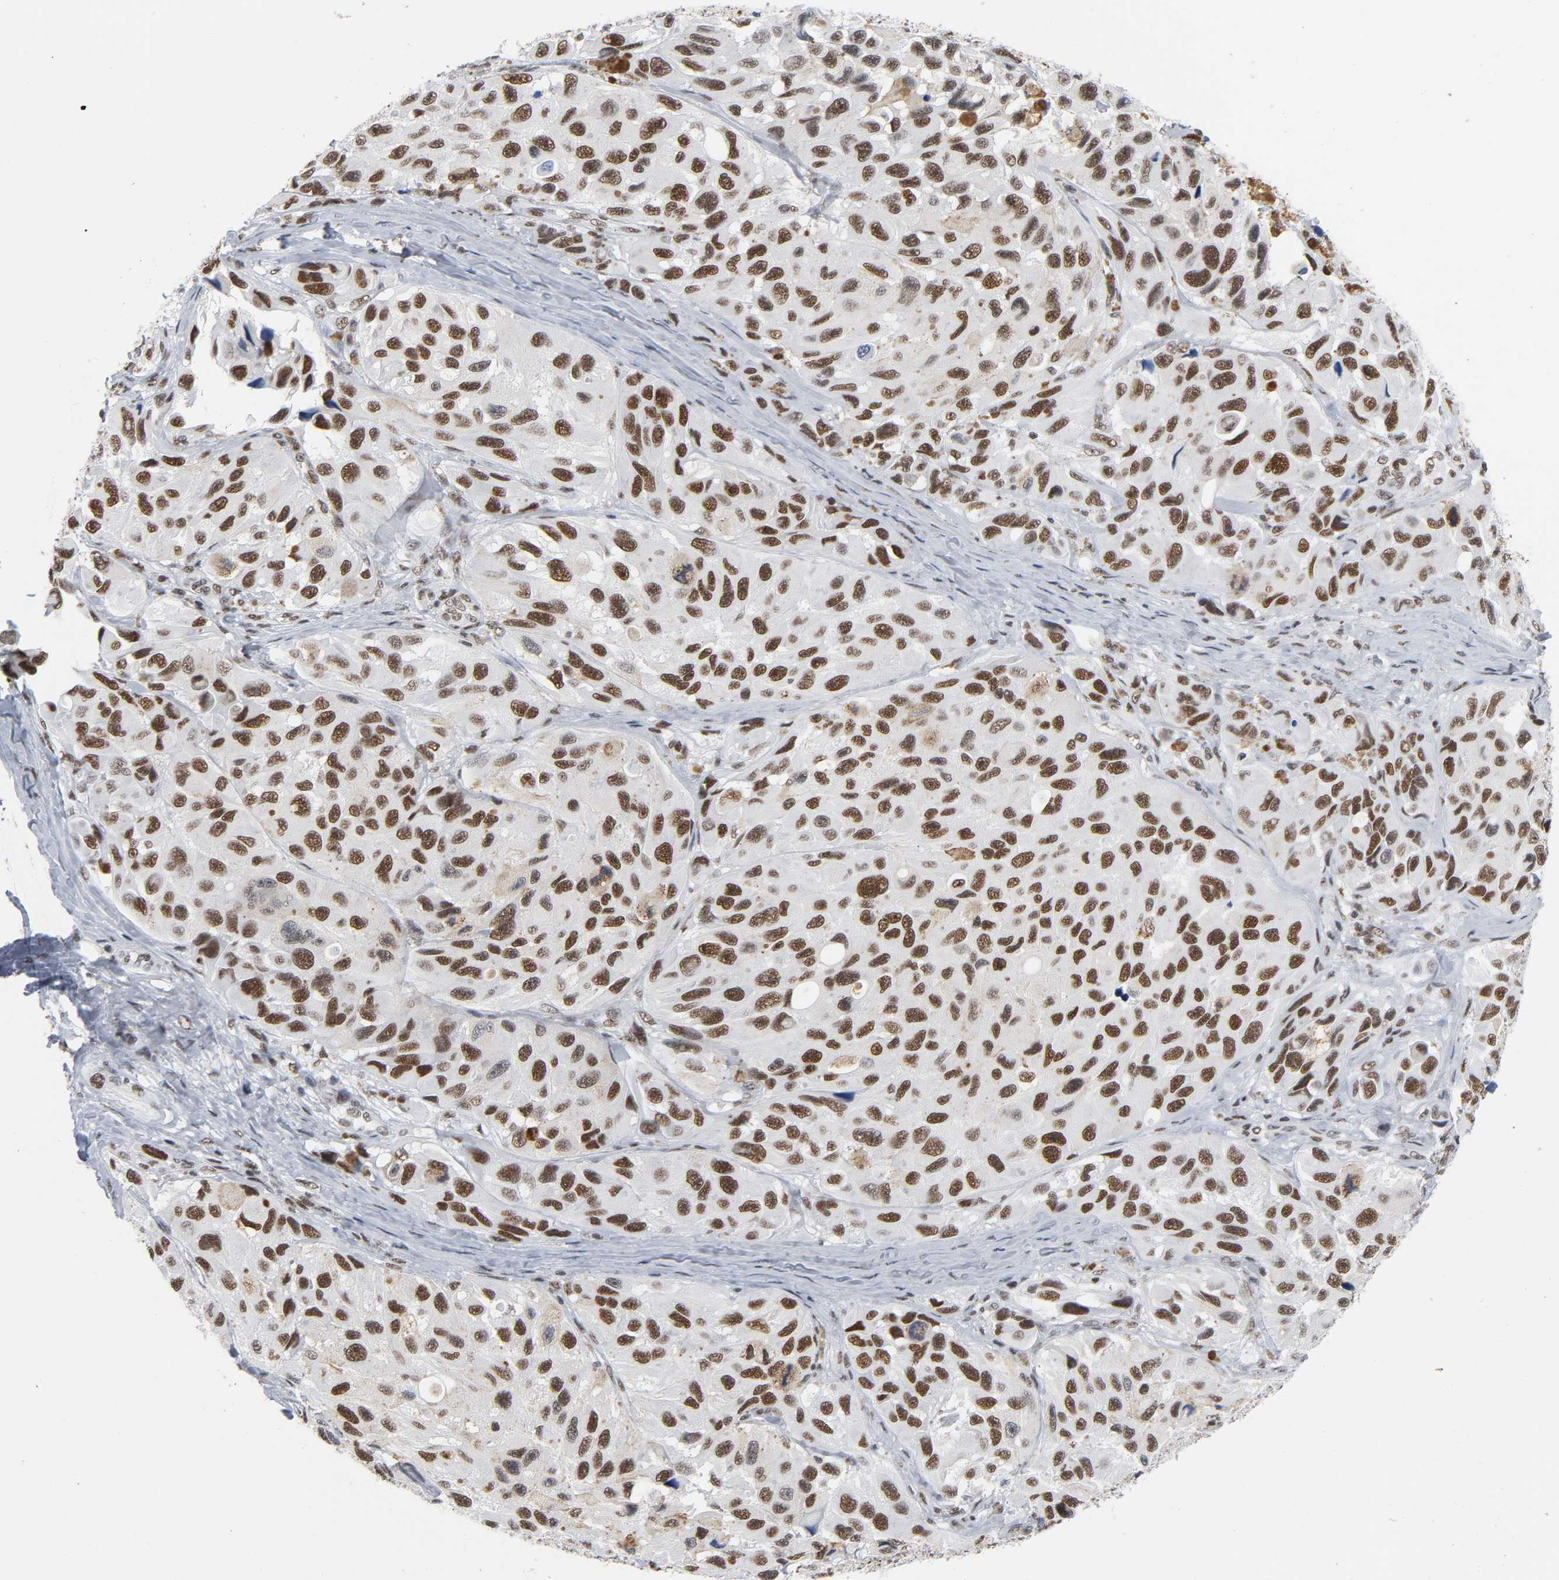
{"staining": {"intensity": "moderate", "quantity": ">75%", "location": "nuclear"}, "tissue": "melanoma", "cell_type": "Tumor cells", "image_type": "cancer", "snomed": [{"axis": "morphology", "description": "Malignant melanoma, NOS"}, {"axis": "topography", "description": "Skin"}], "caption": "The micrograph exhibits a brown stain indicating the presence of a protein in the nuclear of tumor cells in malignant melanoma.", "gene": "CSTF2", "patient": {"sex": "female", "age": 73}}